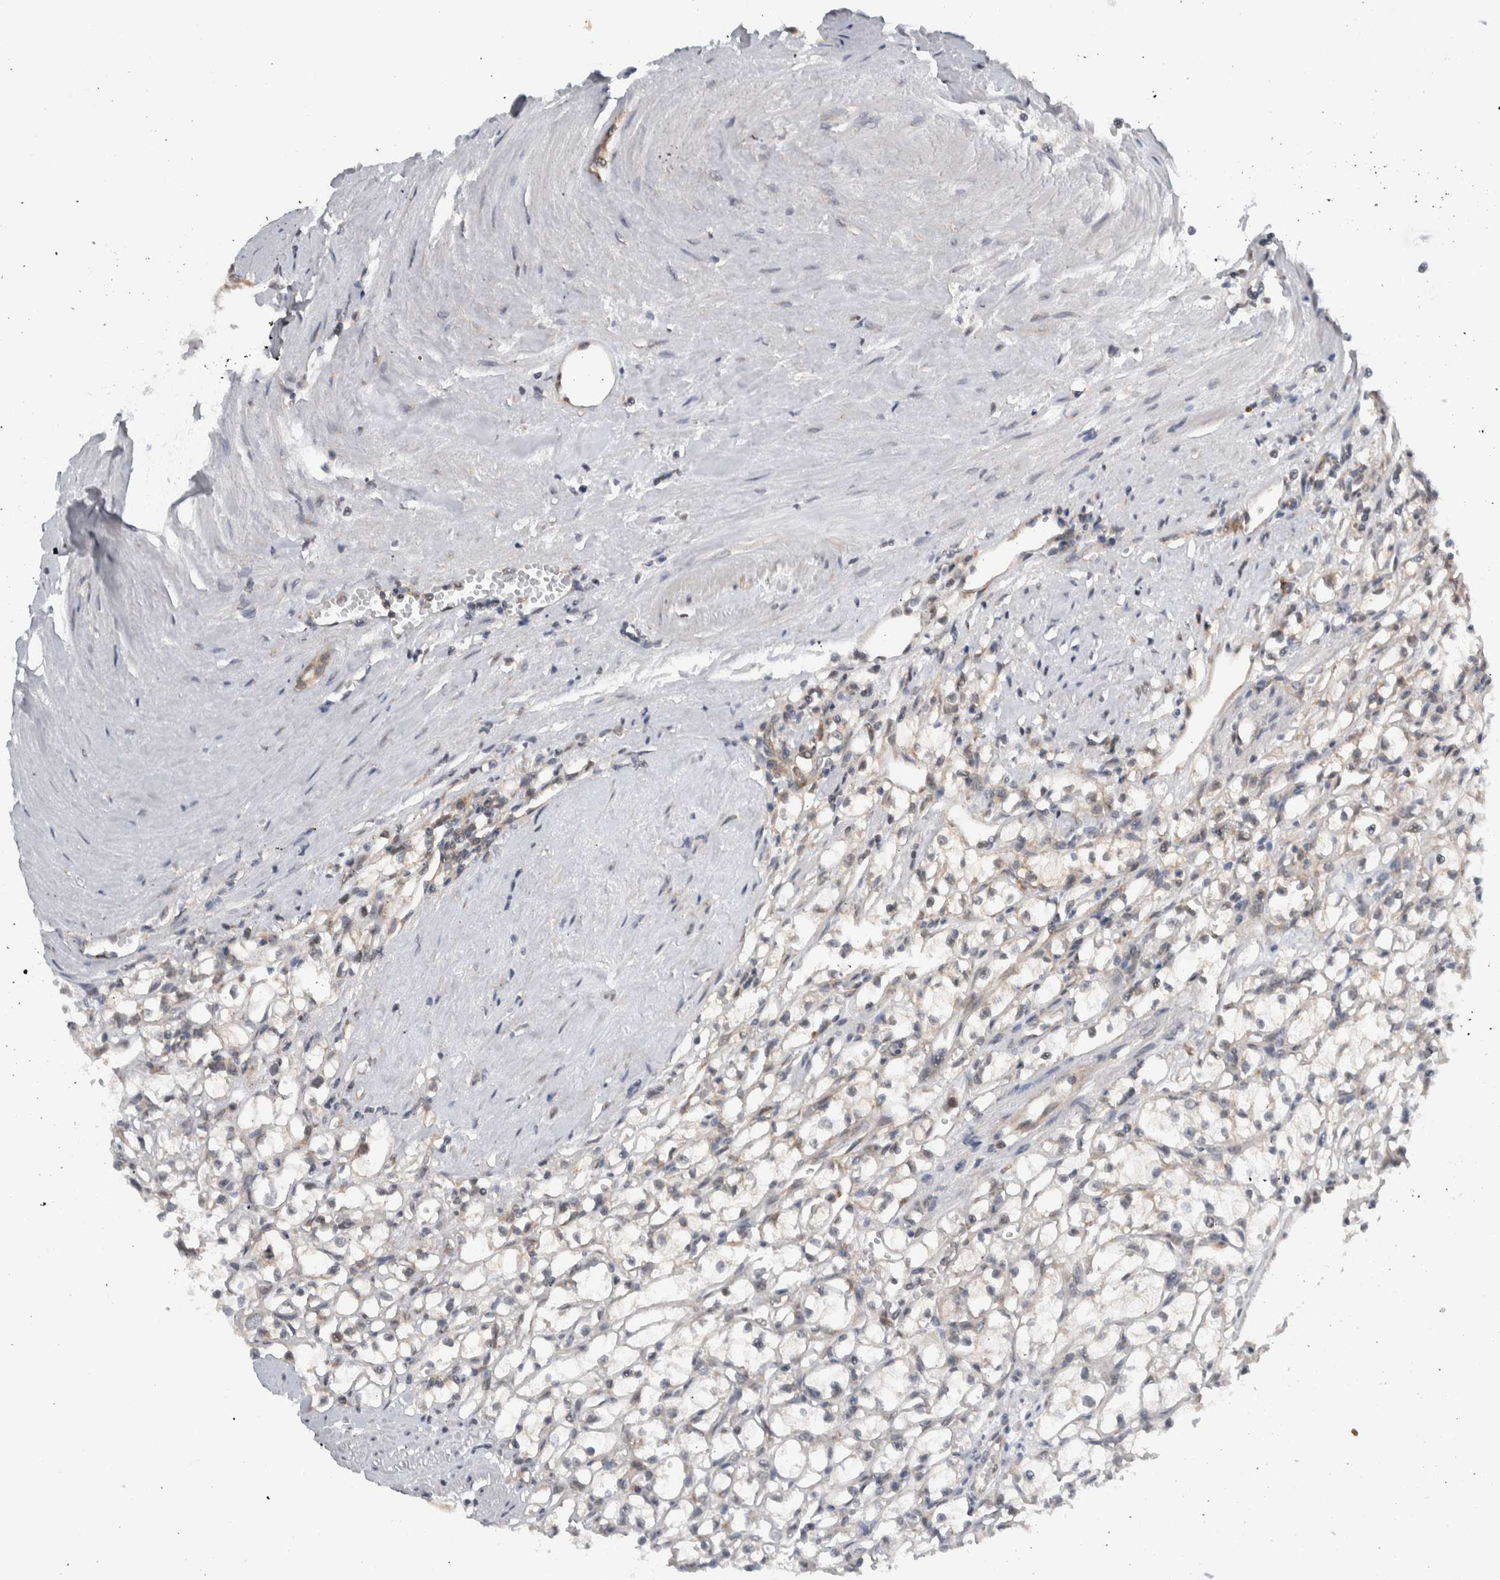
{"staining": {"intensity": "negative", "quantity": "none", "location": "none"}, "tissue": "renal cancer", "cell_type": "Tumor cells", "image_type": "cancer", "snomed": [{"axis": "morphology", "description": "Adenocarcinoma, NOS"}, {"axis": "topography", "description": "Kidney"}], "caption": "High power microscopy micrograph of an immunohistochemistry photomicrograph of adenocarcinoma (renal), revealing no significant expression in tumor cells.", "gene": "CCDC43", "patient": {"sex": "male", "age": 56}}